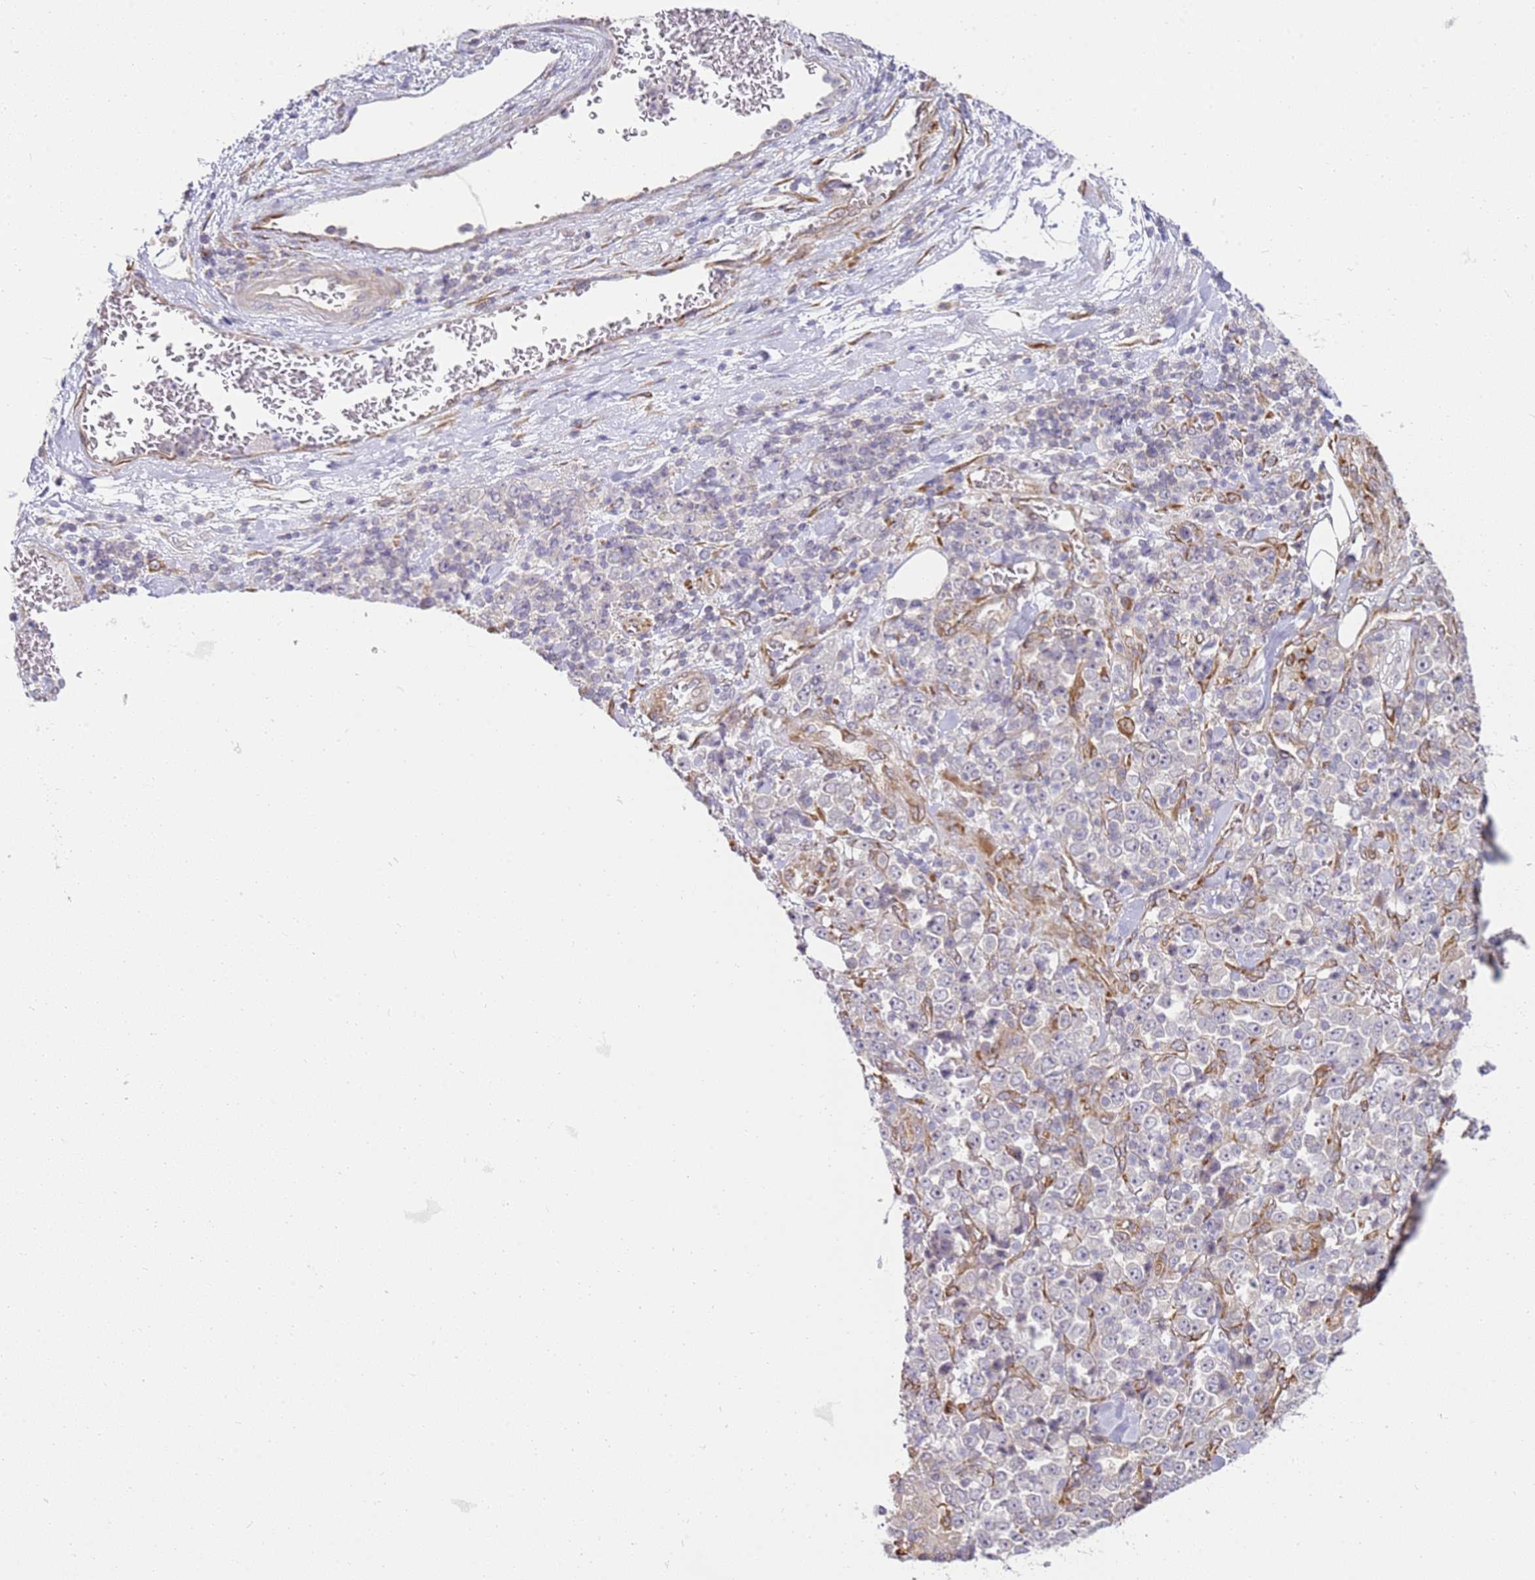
{"staining": {"intensity": "negative", "quantity": "none", "location": "none"}, "tissue": "stomach cancer", "cell_type": "Tumor cells", "image_type": "cancer", "snomed": [{"axis": "morphology", "description": "Normal tissue, NOS"}, {"axis": "morphology", "description": "Adenocarcinoma, NOS"}, {"axis": "topography", "description": "Stomach, upper"}, {"axis": "topography", "description": "Stomach"}], "caption": "This is an immunohistochemistry (IHC) image of stomach cancer (adenocarcinoma). There is no staining in tumor cells.", "gene": "GRAP", "patient": {"sex": "male", "age": 59}}